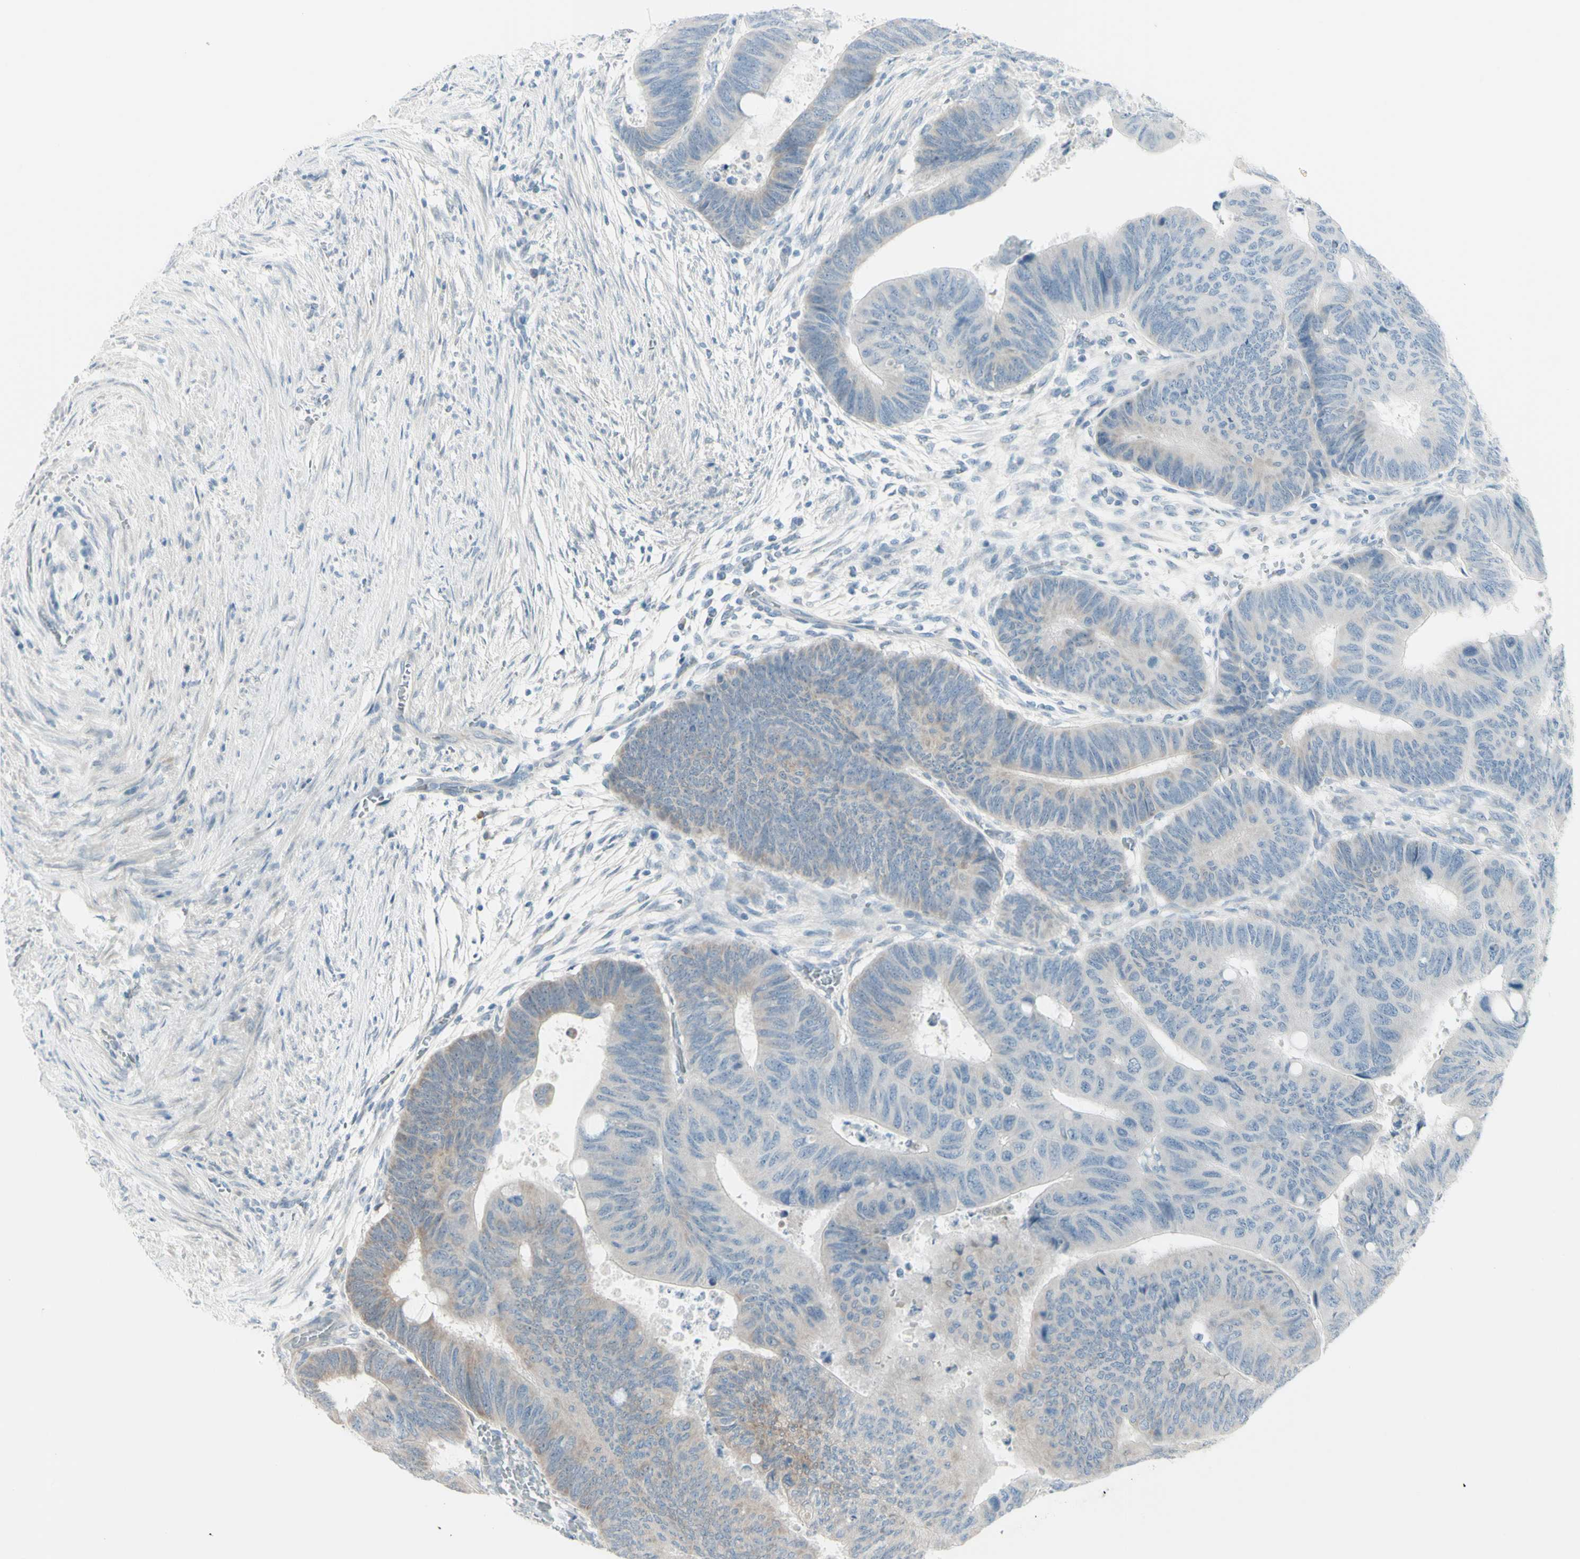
{"staining": {"intensity": "weak", "quantity": ">75%", "location": "cytoplasmic/membranous"}, "tissue": "colorectal cancer", "cell_type": "Tumor cells", "image_type": "cancer", "snomed": [{"axis": "morphology", "description": "Normal tissue, NOS"}, {"axis": "morphology", "description": "Adenocarcinoma, NOS"}, {"axis": "topography", "description": "Rectum"}, {"axis": "topography", "description": "Peripheral nerve tissue"}], "caption": "Immunohistochemical staining of adenocarcinoma (colorectal) reveals low levels of weak cytoplasmic/membranous protein staining in approximately >75% of tumor cells.", "gene": "NAXD", "patient": {"sex": "male", "age": 92}}